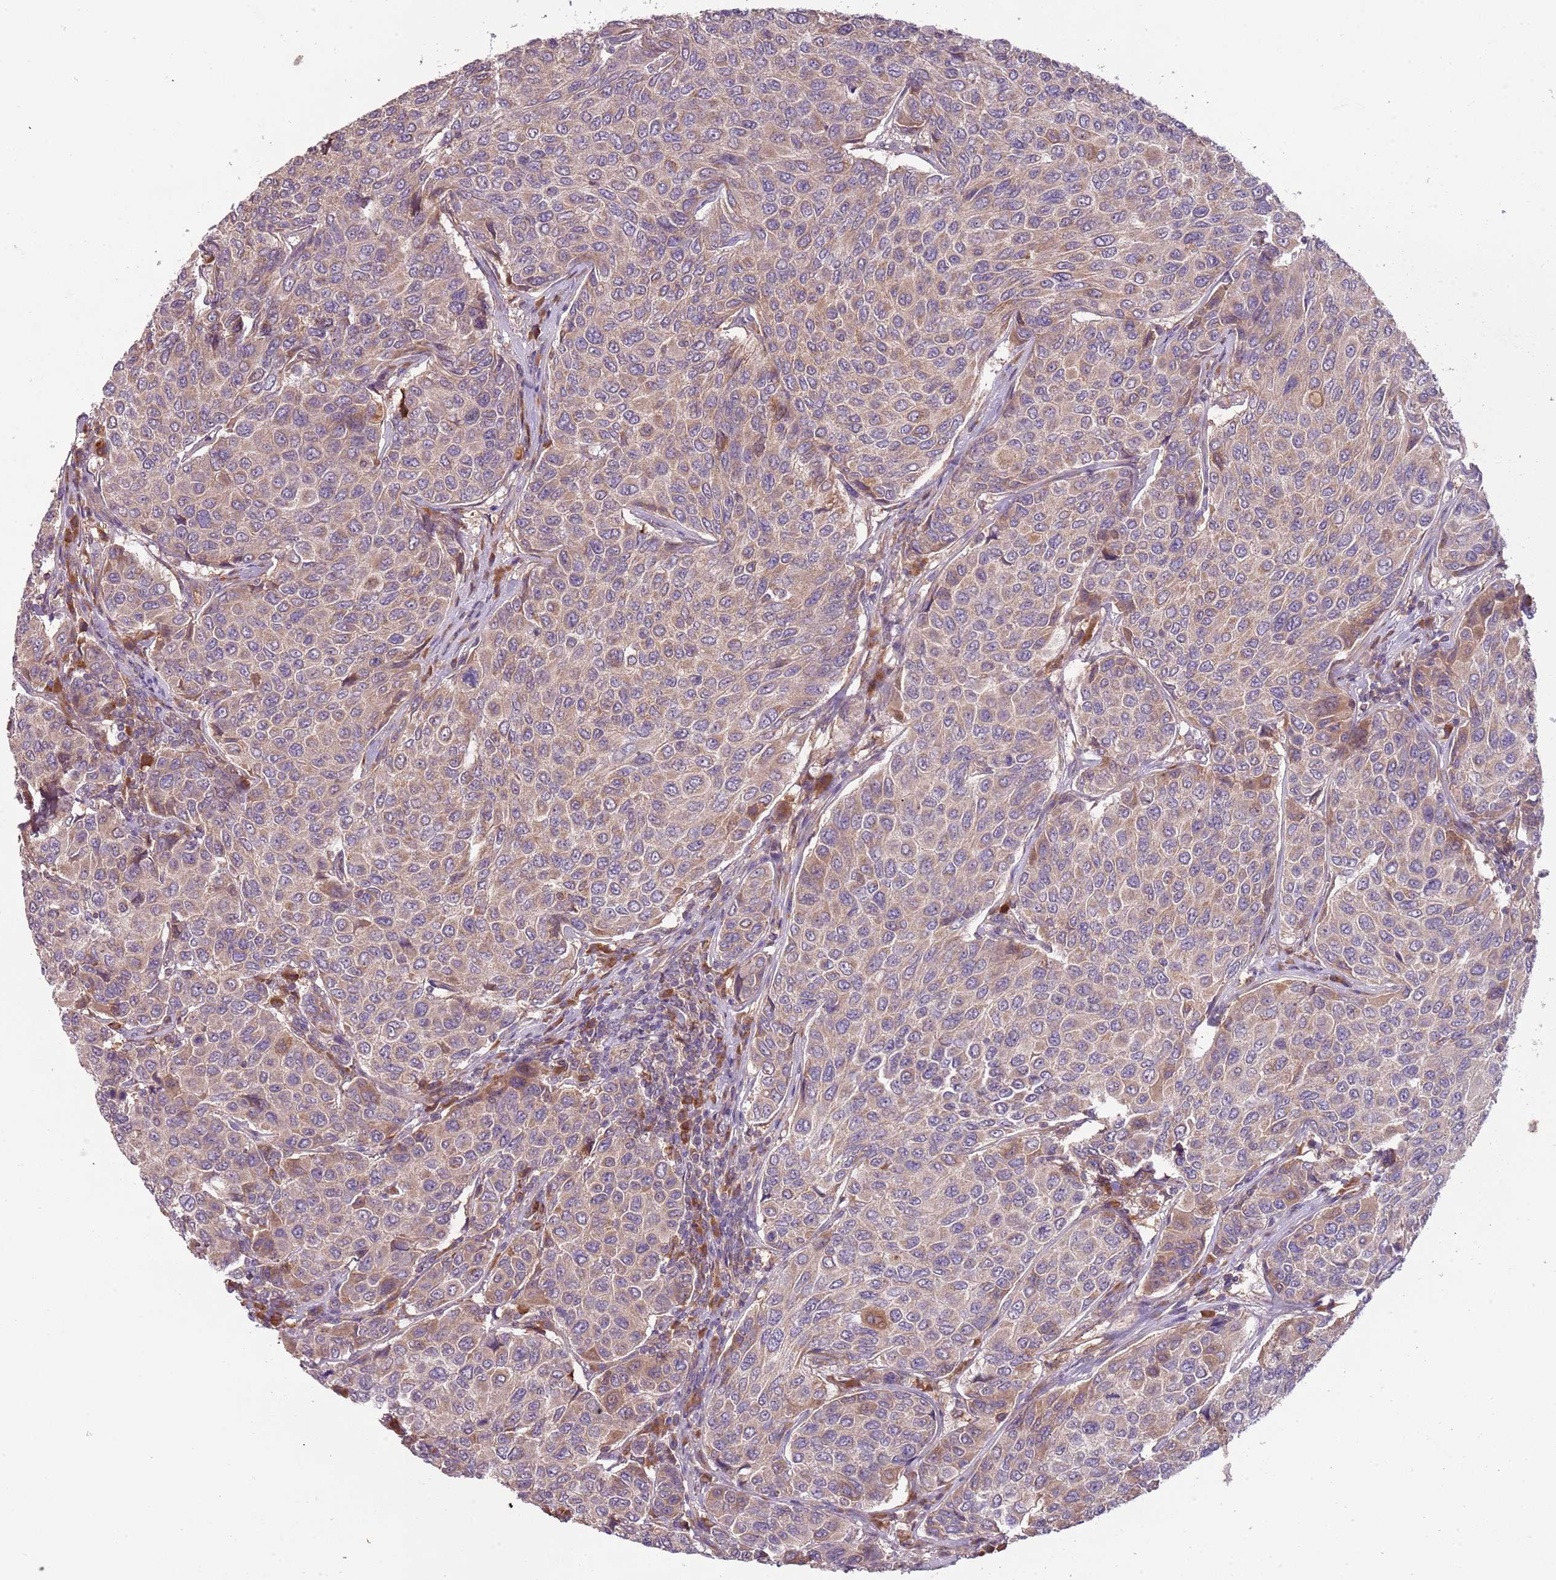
{"staining": {"intensity": "weak", "quantity": ">75%", "location": "cytoplasmic/membranous"}, "tissue": "breast cancer", "cell_type": "Tumor cells", "image_type": "cancer", "snomed": [{"axis": "morphology", "description": "Duct carcinoma"}, {"axis": "topography", "description": "Breast"}], "caption": "Protein expression by IHC demonstrates weak cytoplasmic/membranous expression in about >75% of tumor cells in invasive ductal carcinoma (breast).", "gene": "FECH", "patient": {"sex": "female", "age": 55}}